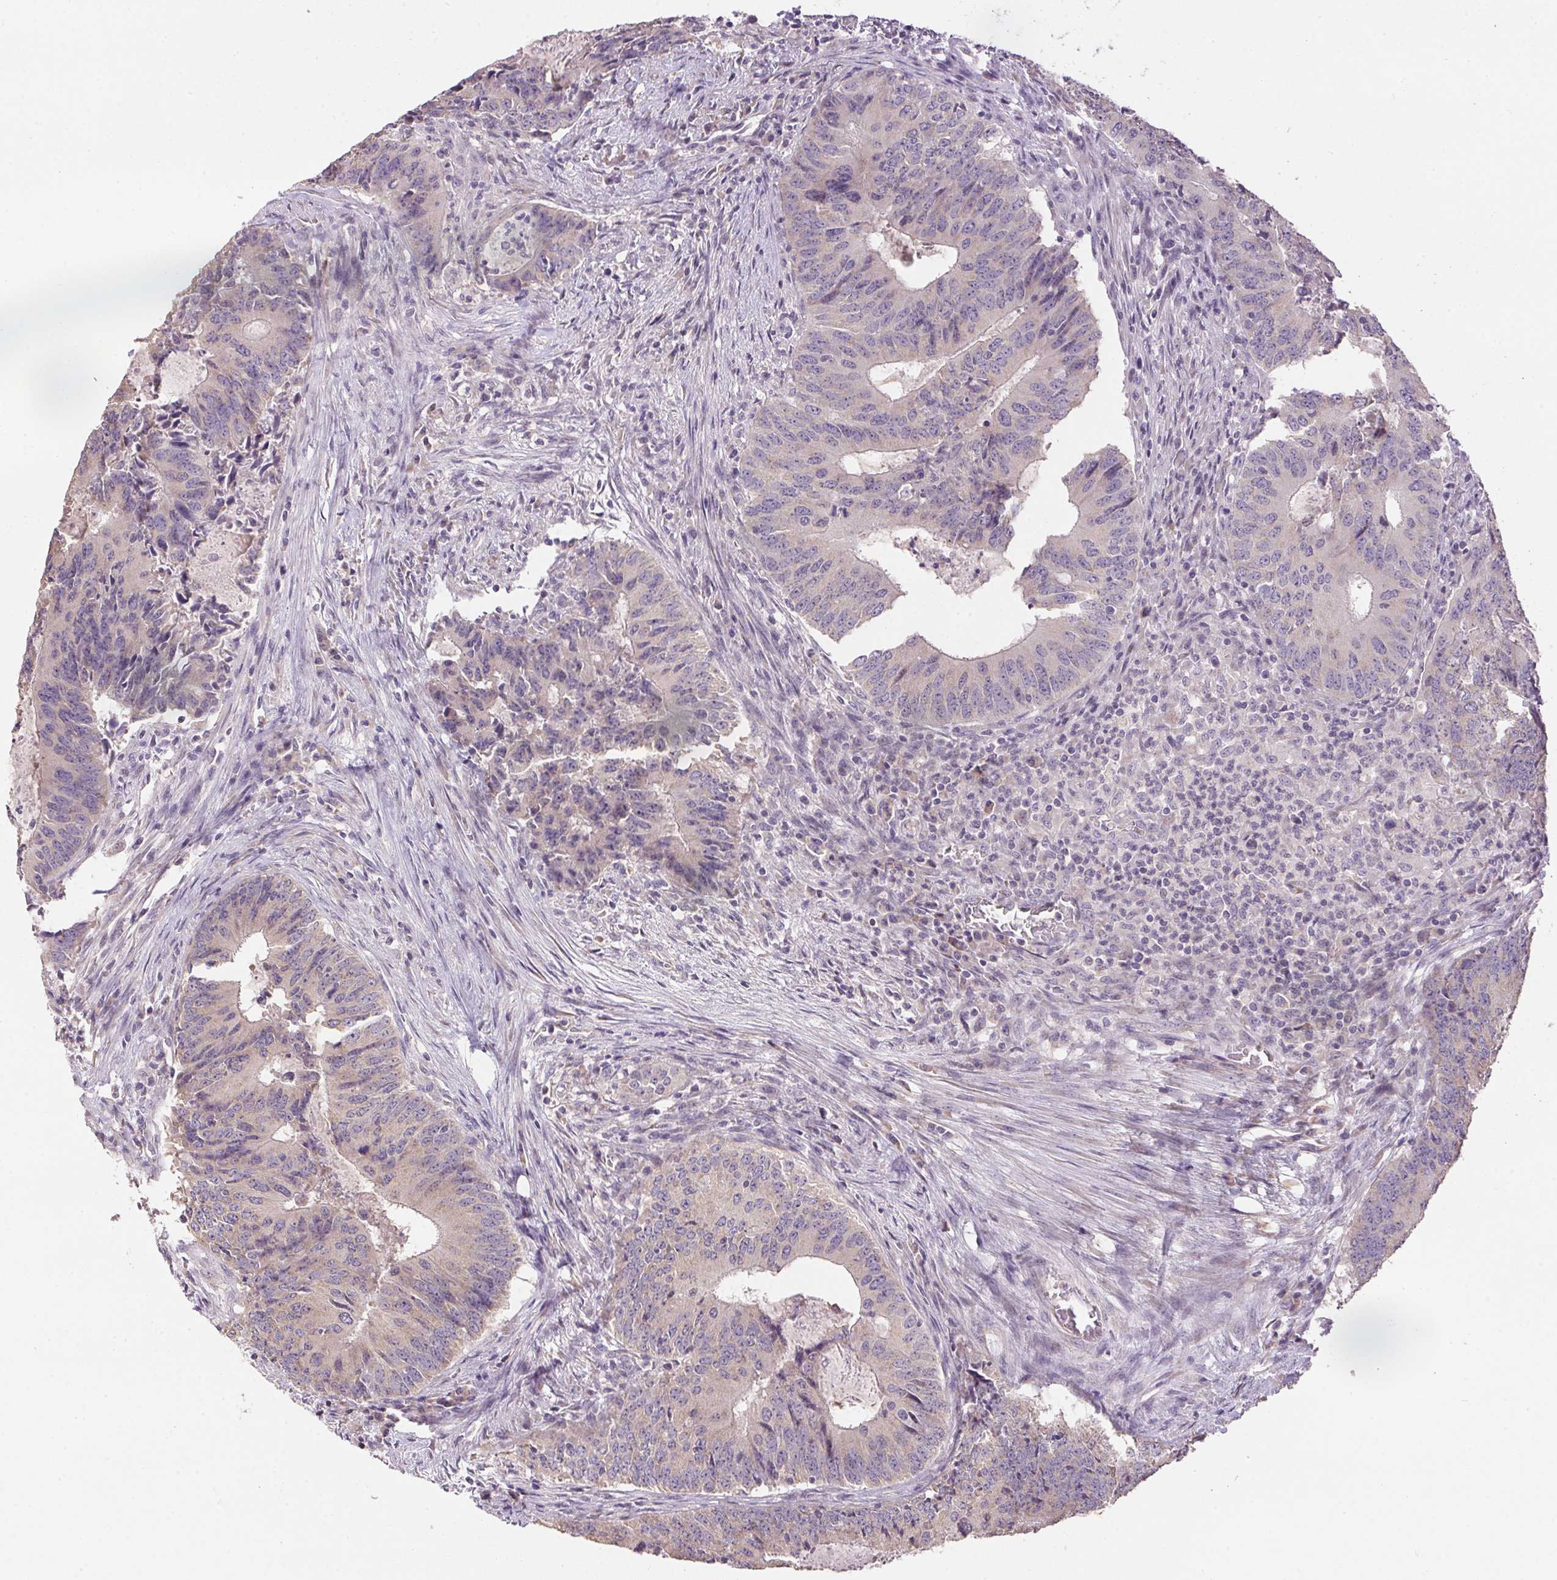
{"staining": {"intensity": "weak", "quantity": "<25%", "location": "cytoplasmic/membranous"}, "tissue": "colorectal cancer", "cell_type": "Tumor cells", "image_type": "cancer", "snomed": [{"axis": "morphology", "description": "Adenocarcinoma, NOS"}, {"axis": "topography", "description": "Colon"}], "caption": "The histopathology image demonstrates no staining of tumor cells in colorectal cancer.", "gene": "SPACA9", "patient": {"sex": "male", "age": 67}}